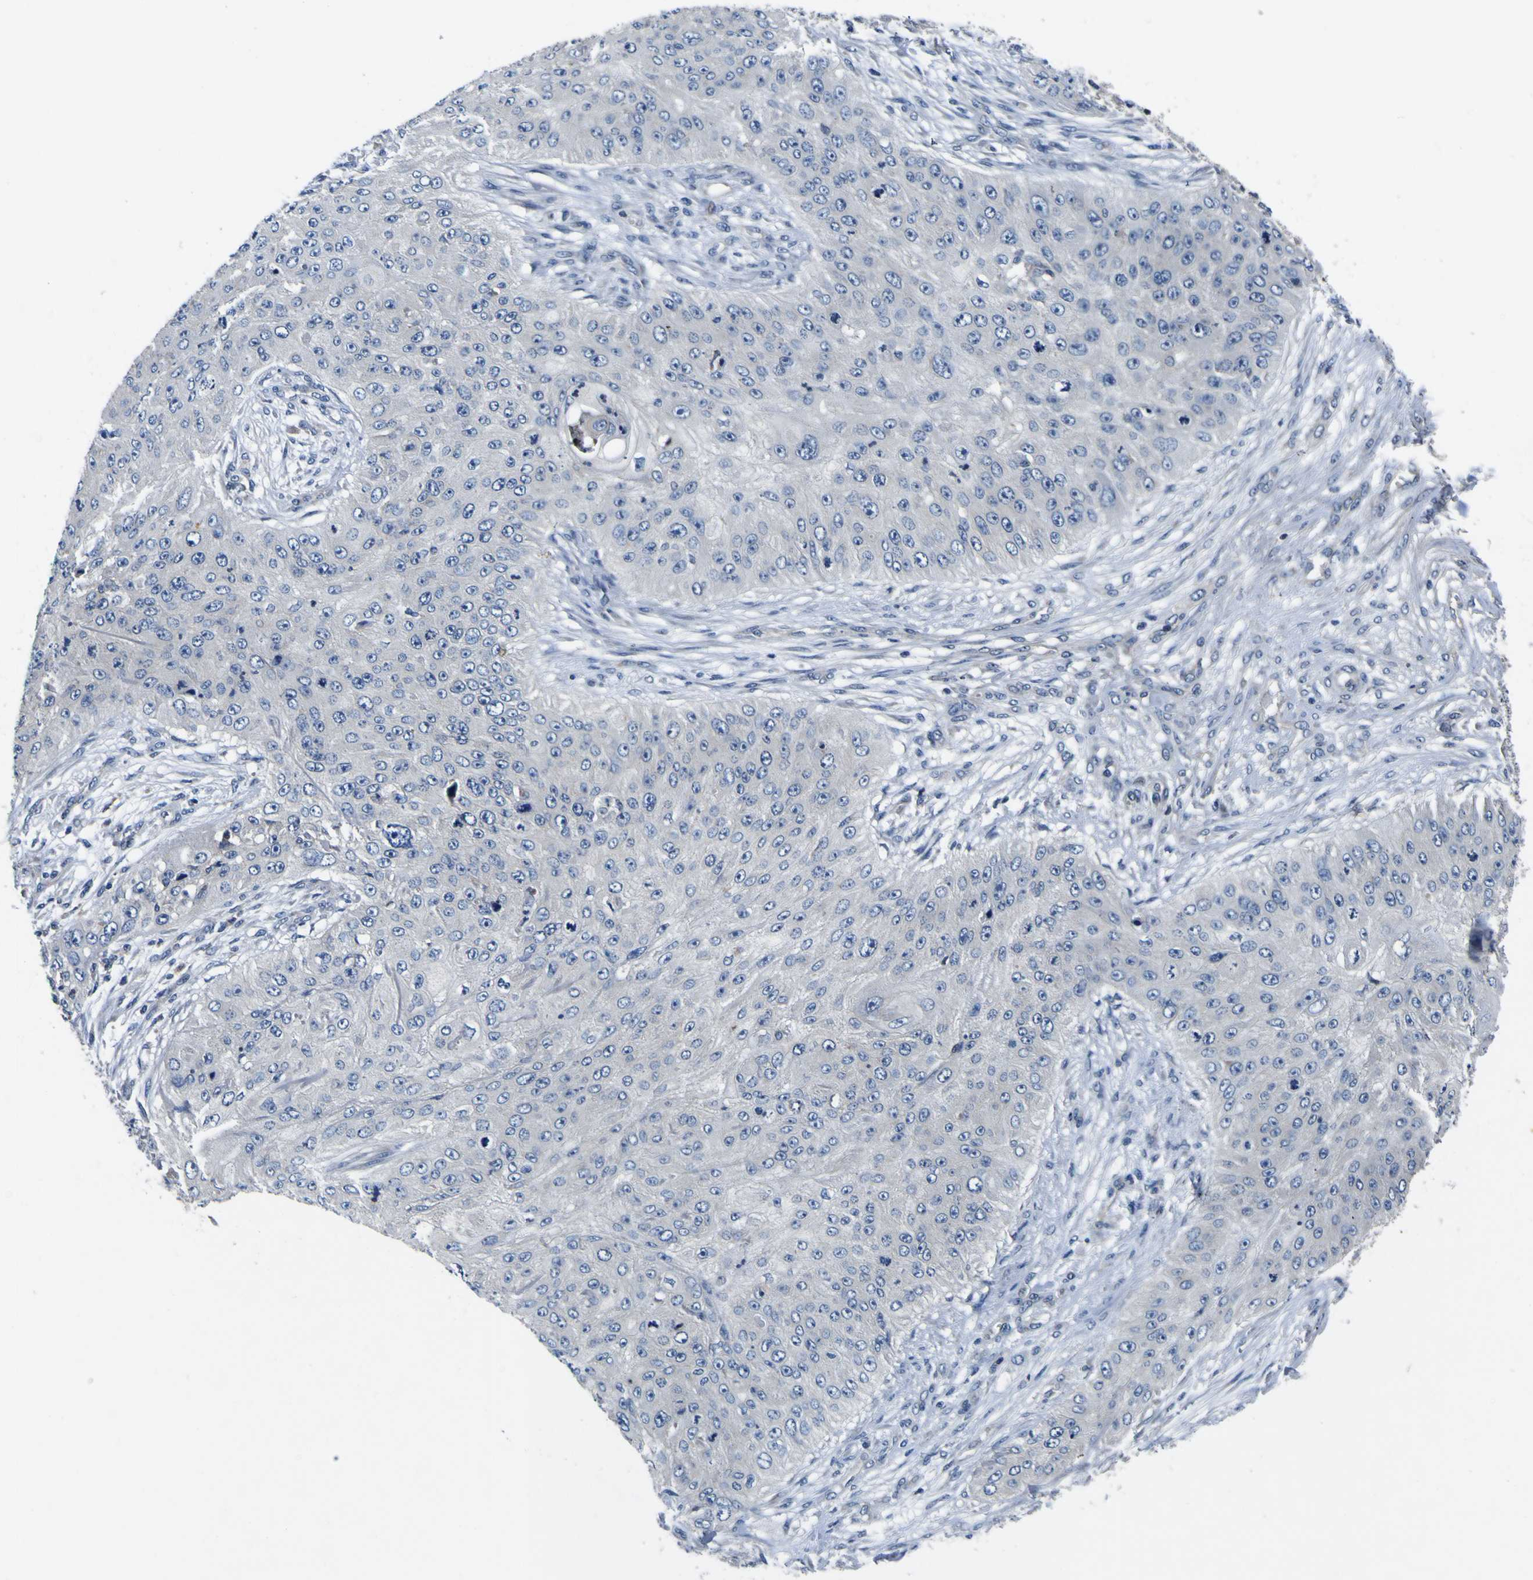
{"staining": {"intensity": "negative", "quantity": "none", "location": "none"}, "tissue": "skin cancer", "cell_type": "Tumor cells", "image_type": "cancer", "snomed": [{"axis": "morphology", "description": "Squamous cell carcinoma, NOS"}, {"axis": "topography", "description": "Skin"}], "caption": "High power microscopy micrograph of an immunohistochemistry image of skin cancer (squamous cell carcinoma), revealing no significant positivity in tumor cells.", "gene": "EPHB4", "patient": {"sex": "female", "age": 80}}